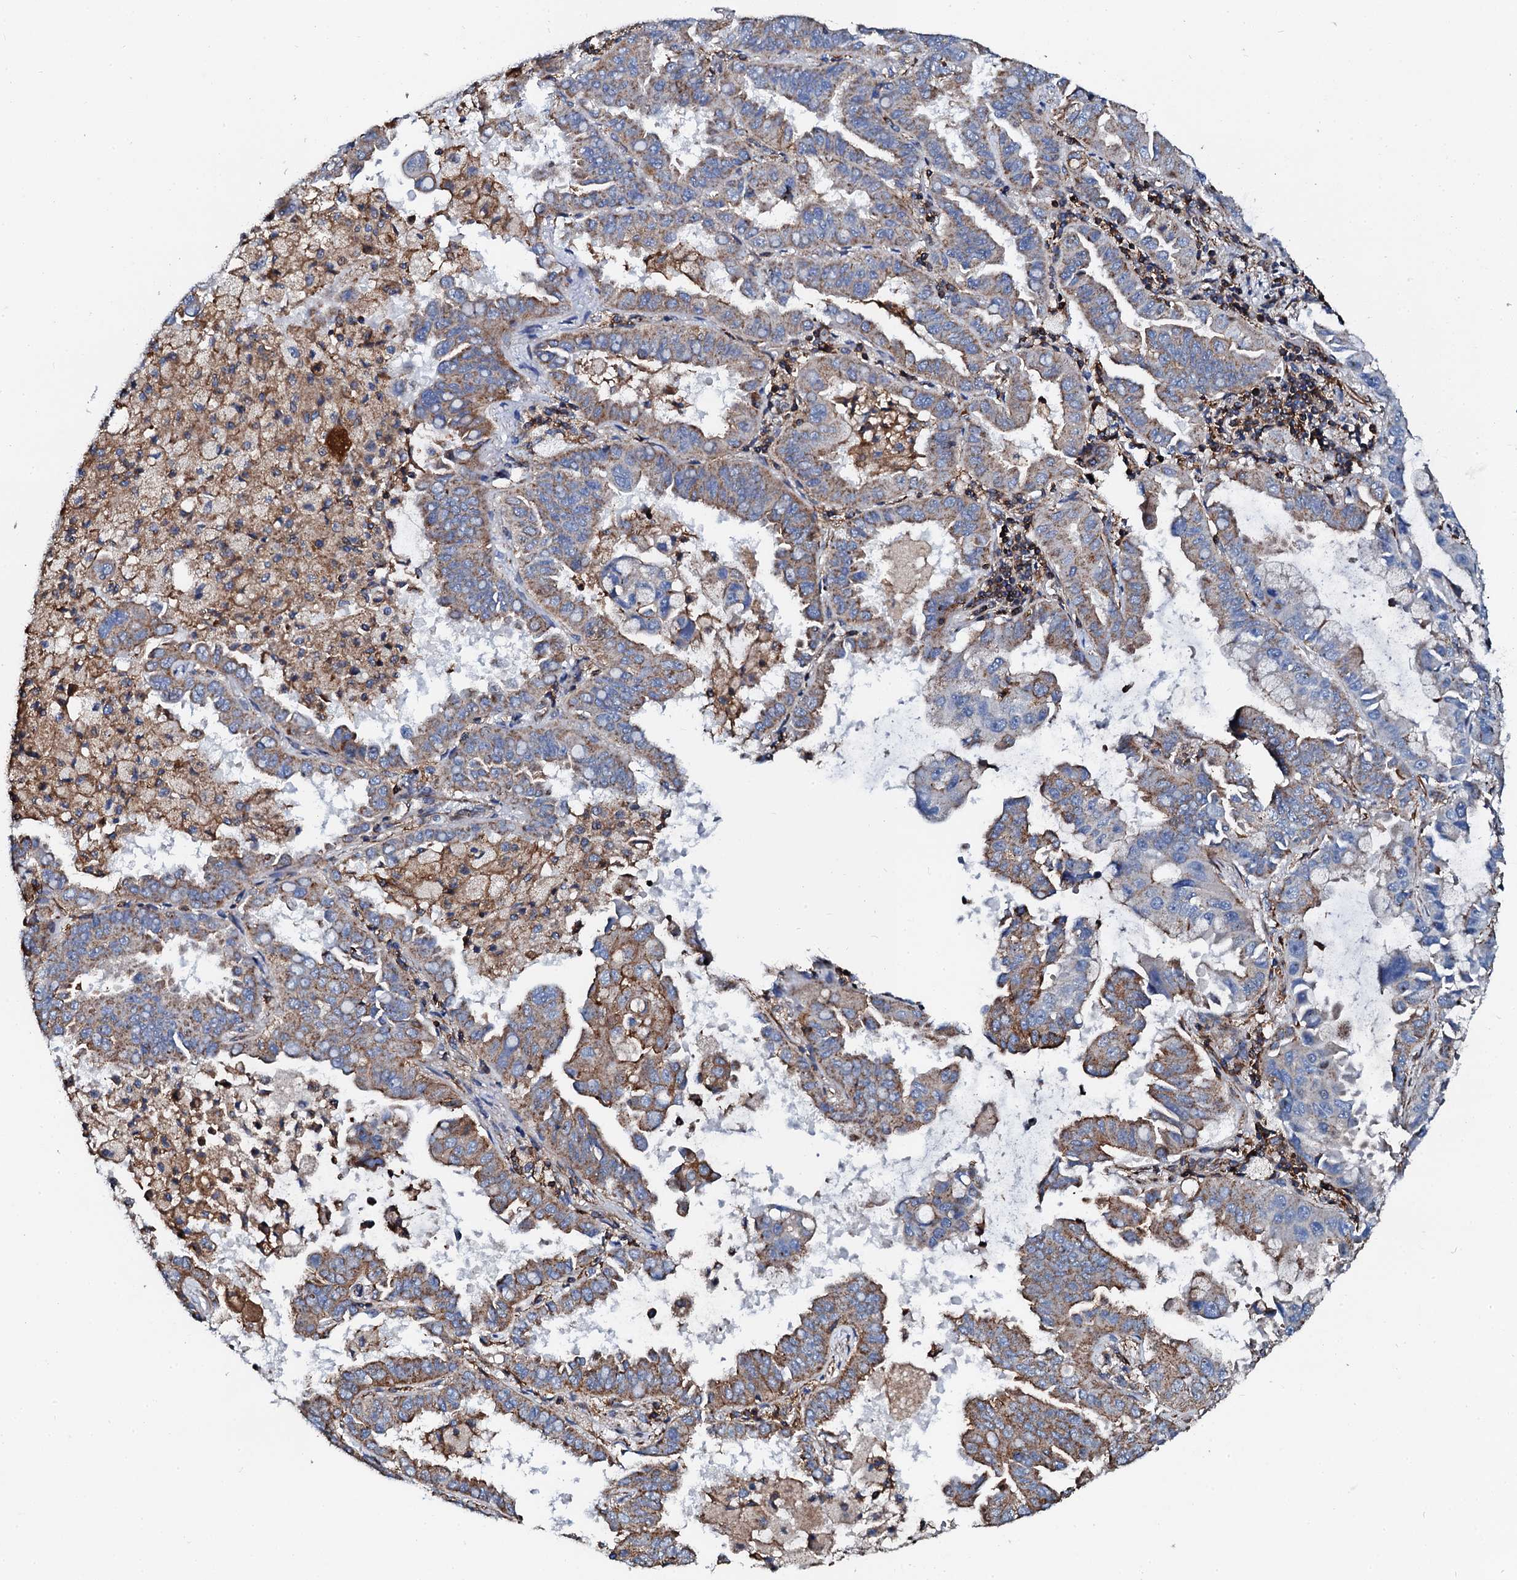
{"staining": {"intensity": "moderate", "quantity": "<25%", "location": "cytoplasmic/membranous"}, "tissue": "lung cancer", "cell_type": "Tumor cells", "image_type": "cancer", "snomed": [{"axis": "morphology", "description": "Adenocarcinoma, NOS"}, {"axis": "topography", "description": "Lung"}], "caption": "Immunohistochemical staining of human lung cancer (adenocarcinoma) reveals low levels of moderate cytoplasmic/membranous protein positivity in about <25% of tumor cells. (Stains: DAB in brown, nuclei in blue, Microscopy: brightfield microscopy at high magnification).", "gene": "INTS10", "patient": {"sex": "male", "age": 64}}